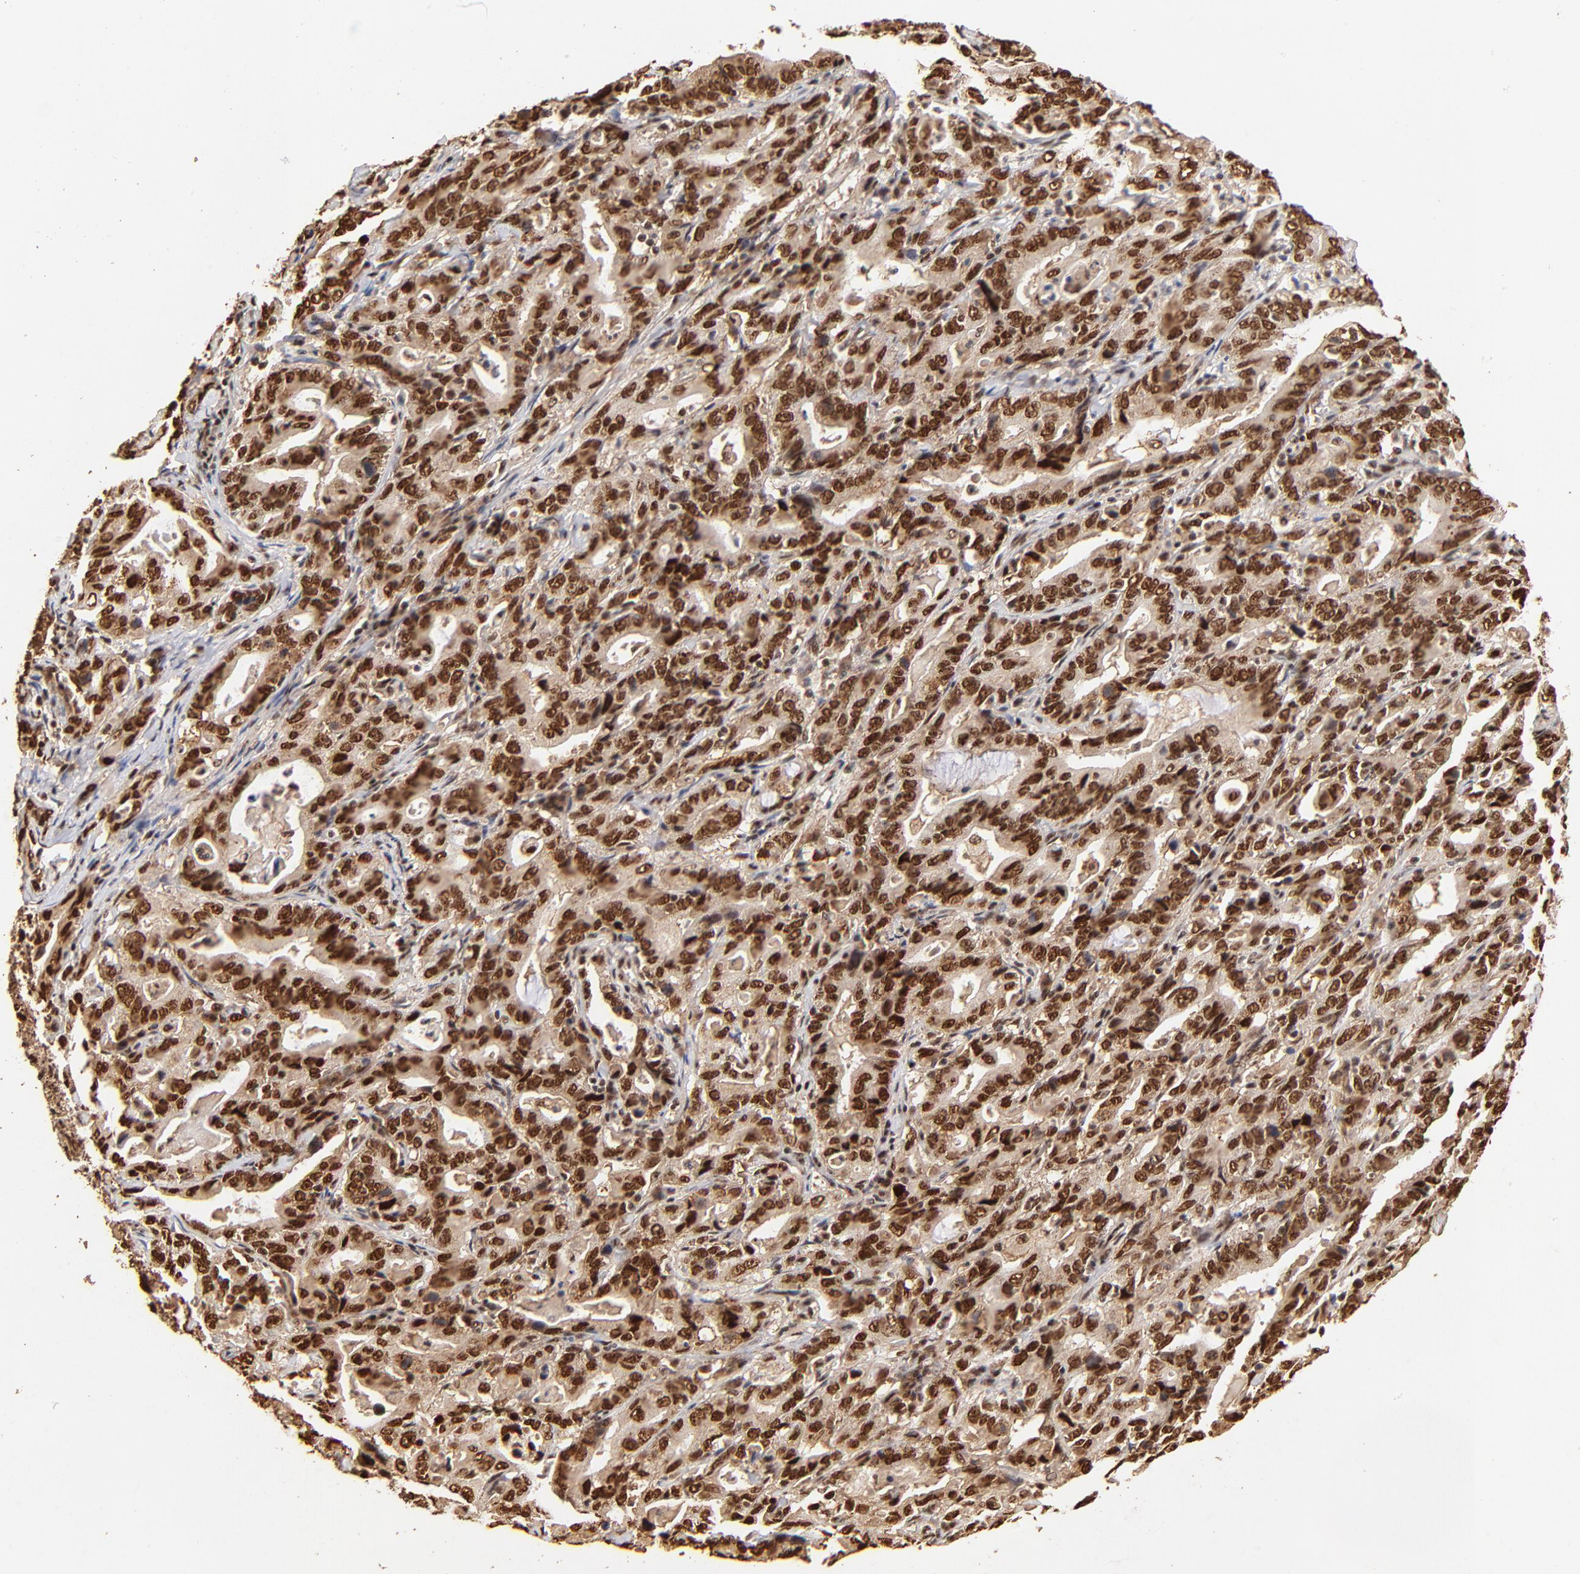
{"staining": {"intensity": "strong", "quantity": ">75%", "location": "cytoplasmic/membranous,nuclear"}, "tissue": "stomach cancer", "cell_type": "Tumor cells", "image_type": "cancer", "snomed": [{"axis": "morphology", "description": "Adenocarcinoma, NOS"}, {"axis": "topography", "description": "Stomach, upper"}], "caption": "Protein expression by immunohistochemistry exhibits strong cytoplasmic/membranous and nuclear expression in approximately >75% of tumor cells in stomach adenocarcinoma. Using DAB (3,3'-diaminobenzidine) (brown) and hematoxylin (blue) stains, captured at high magnification using brightfield microscopy.", "gene": "MED12", "patient": {"sex": "male", "age": 63}}